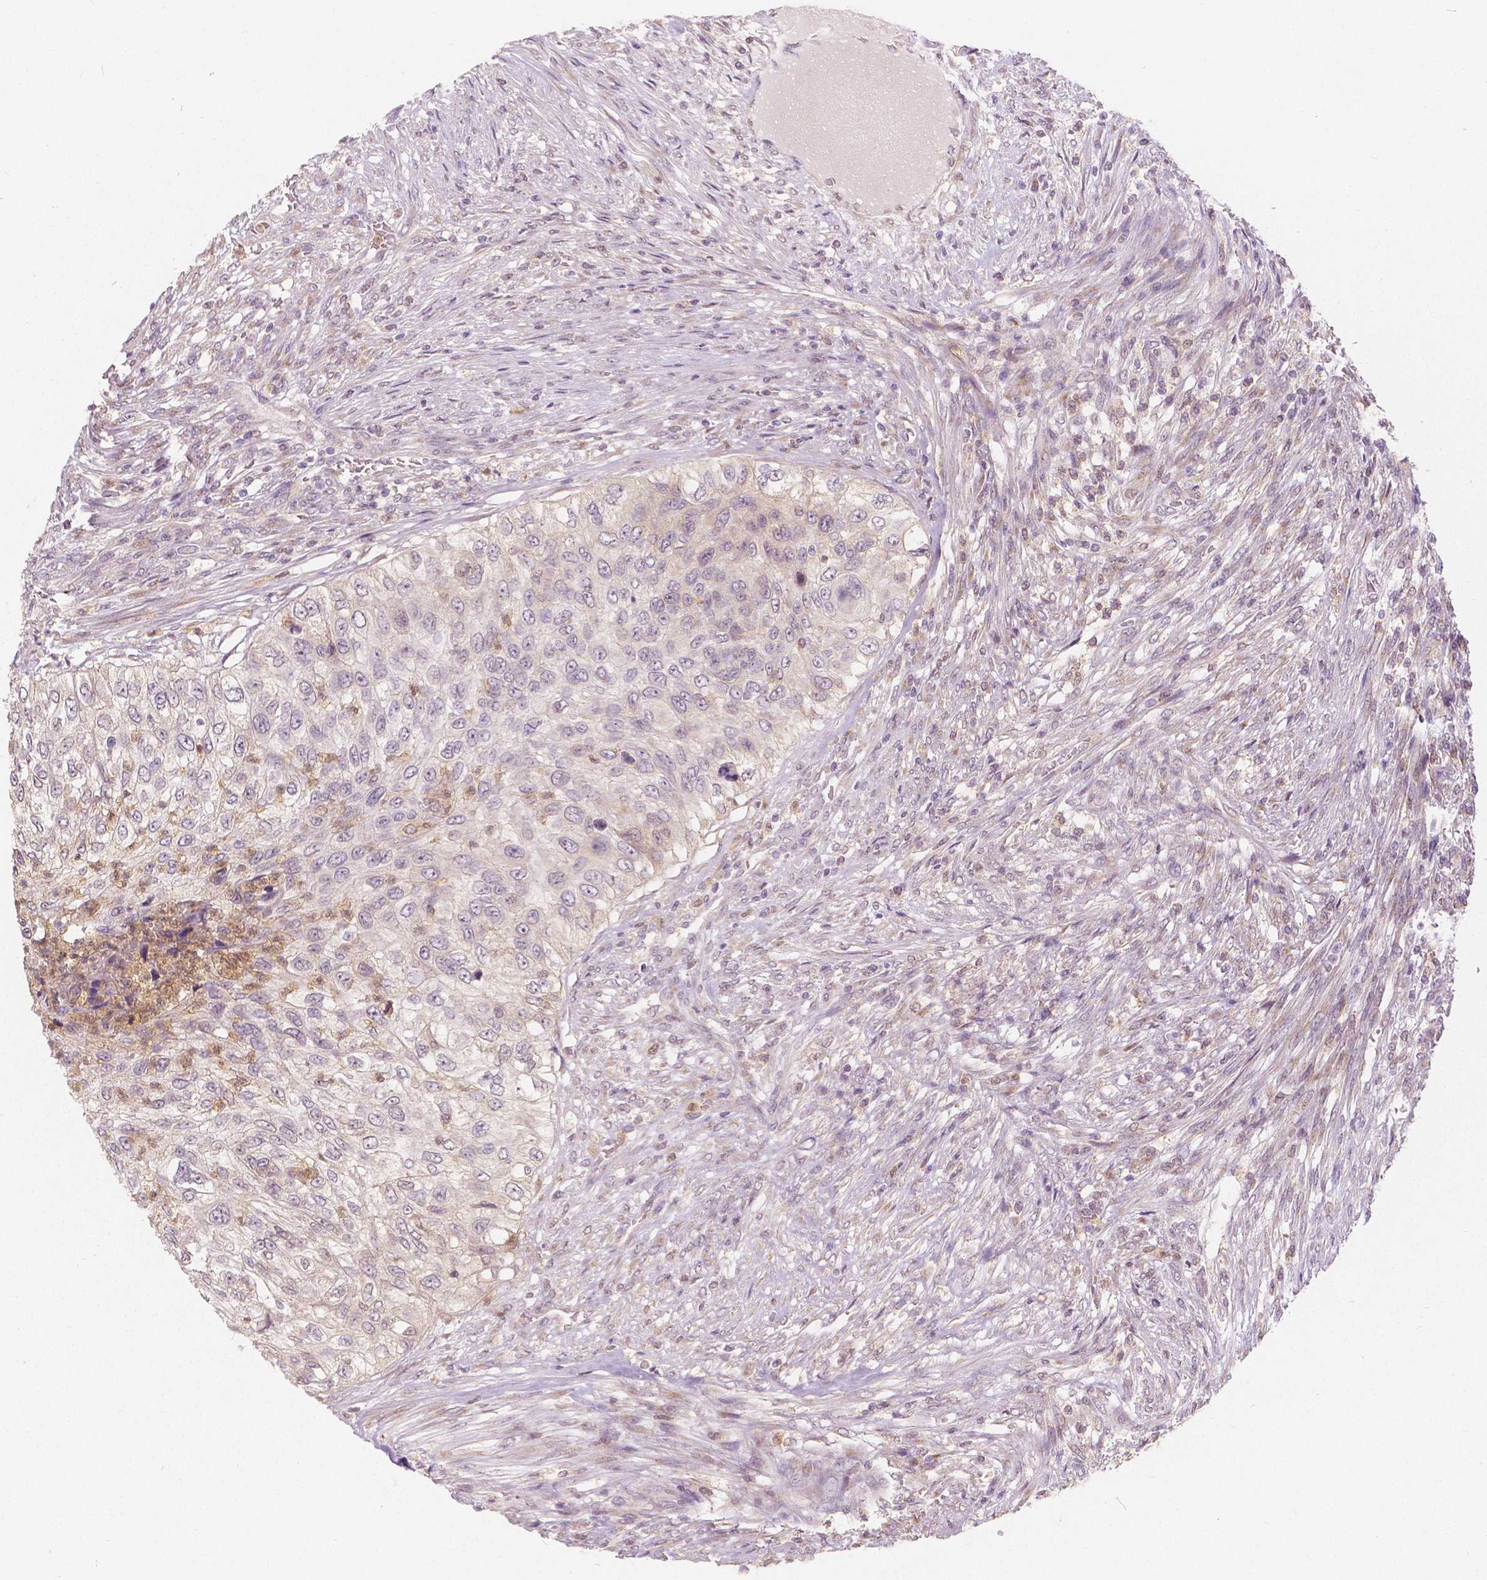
{"staining": {"intensity": "negative", "quantity": "none", "location": "none"}, "tissue": "urothelial cancer", "cell_type": "Tumor cells", "image_type": "cancer", "snomed": [{"axis": "morphology", "description": "Urothelial carcinoma, High grade"}, {"axis": "topography", "description": "Urinary bladder"}], "caption": "An immunohistochemistry (IHC) micrograph of high-grade urothelial carcinoma is shown. There is no staining in tumor cells of high-grade urothelial carcinoma.", "gene": "NAPRT", "patient": {"sex": "female", "age": 60}}